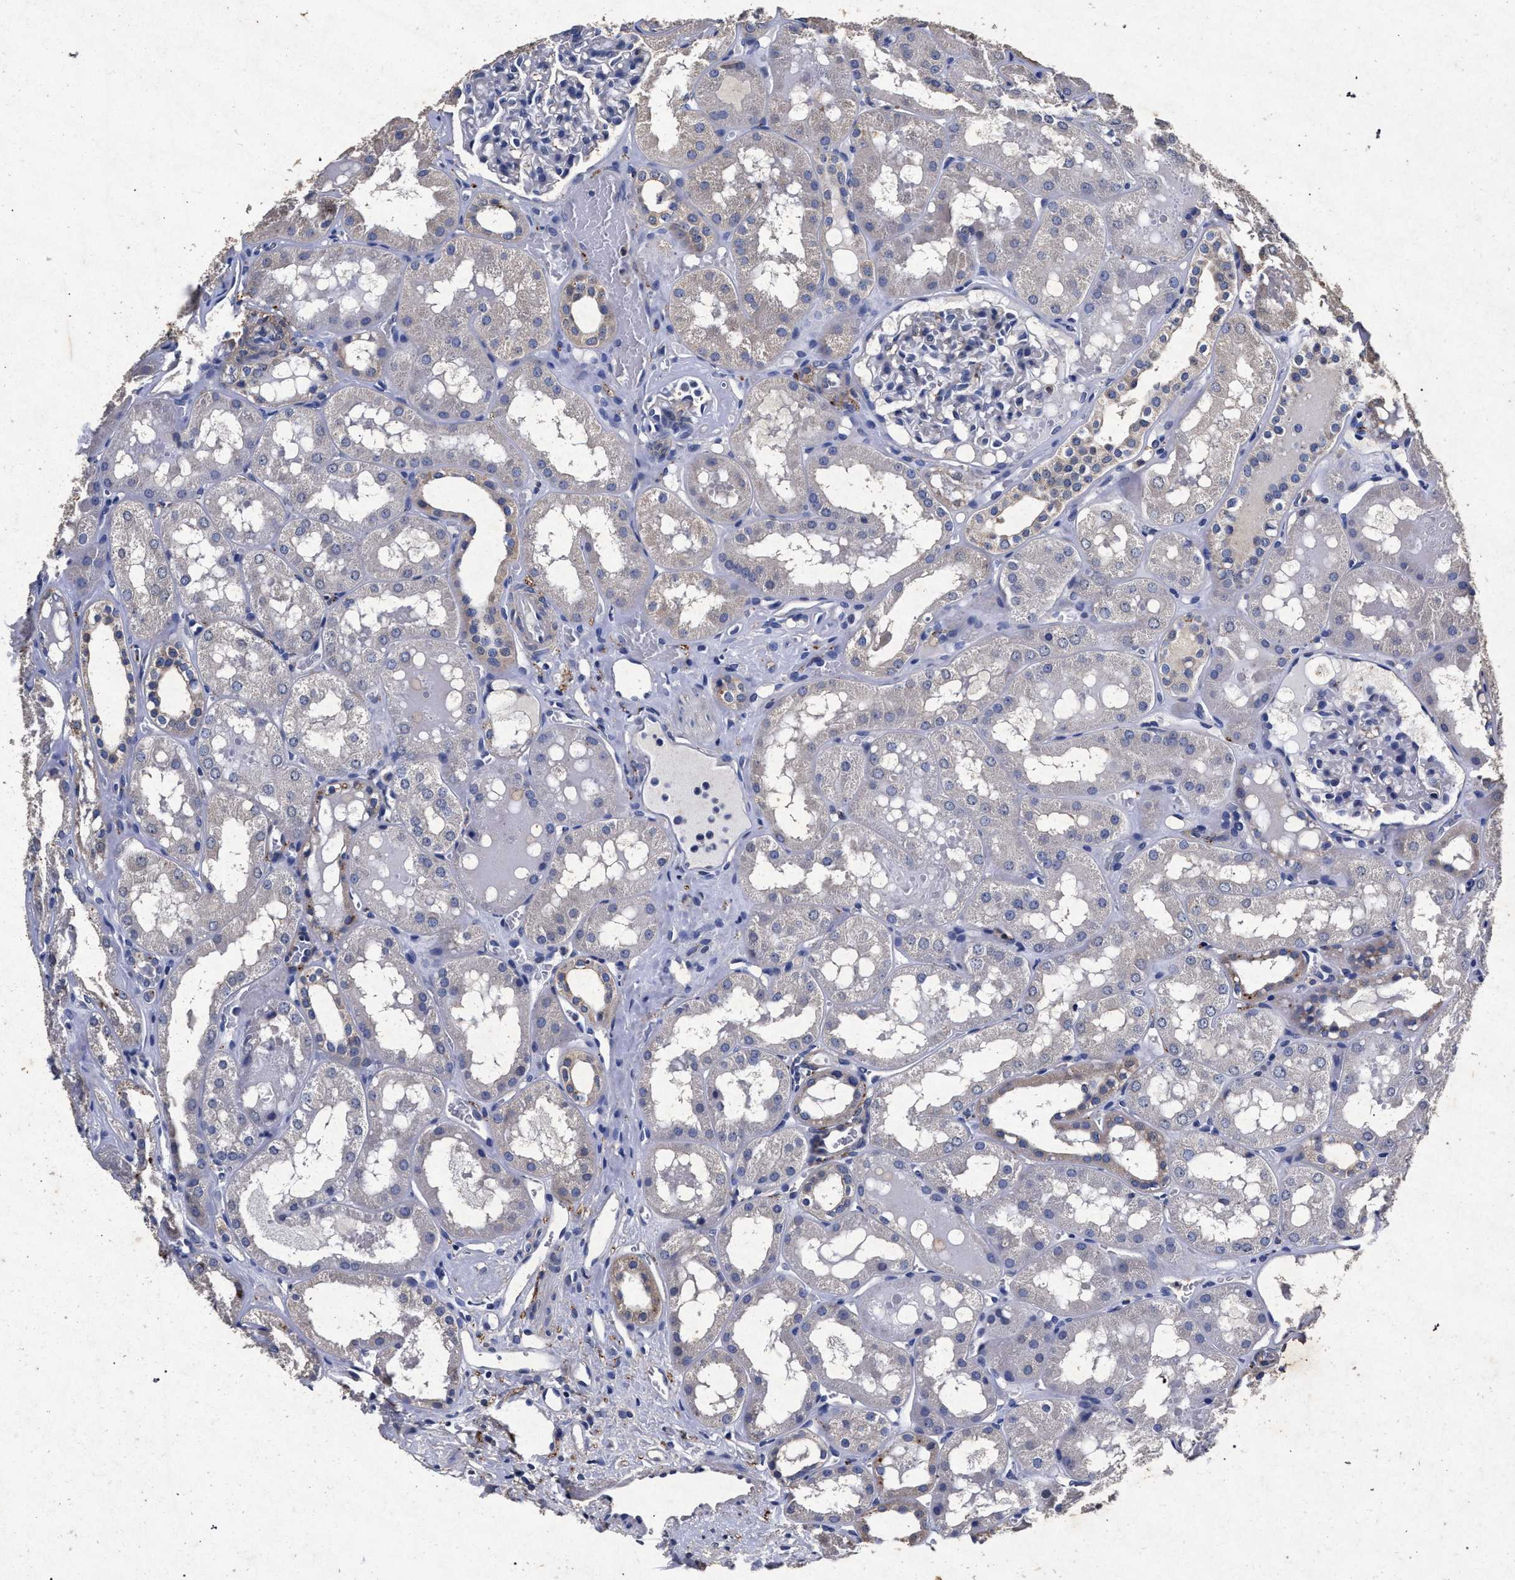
{"staining": {"intensity": "negative", "quantity": "none", "location": "none"}, "tissue": "kidney", "cell_type": "Cells in glomeruli", "image_type": "normal", "snomed": [{"axis": "morphology", "description": "Normal tissue, NOS"}, {"axis": "topography", "description": "Kidney"}, {"axis": "topography", "description": "Urinary bladder"}], "caption": "Immunohistochemistry micrograph of benign kidney: kidney stained with DAB (3,3'-diaminobenzidine) reveals no significant protein positivity in cells in glomeruli. (DAB IHC with hematoxylin counter stain).", "gene": "ATP1A2", "patient": {"sex": "male", "age": 16}}